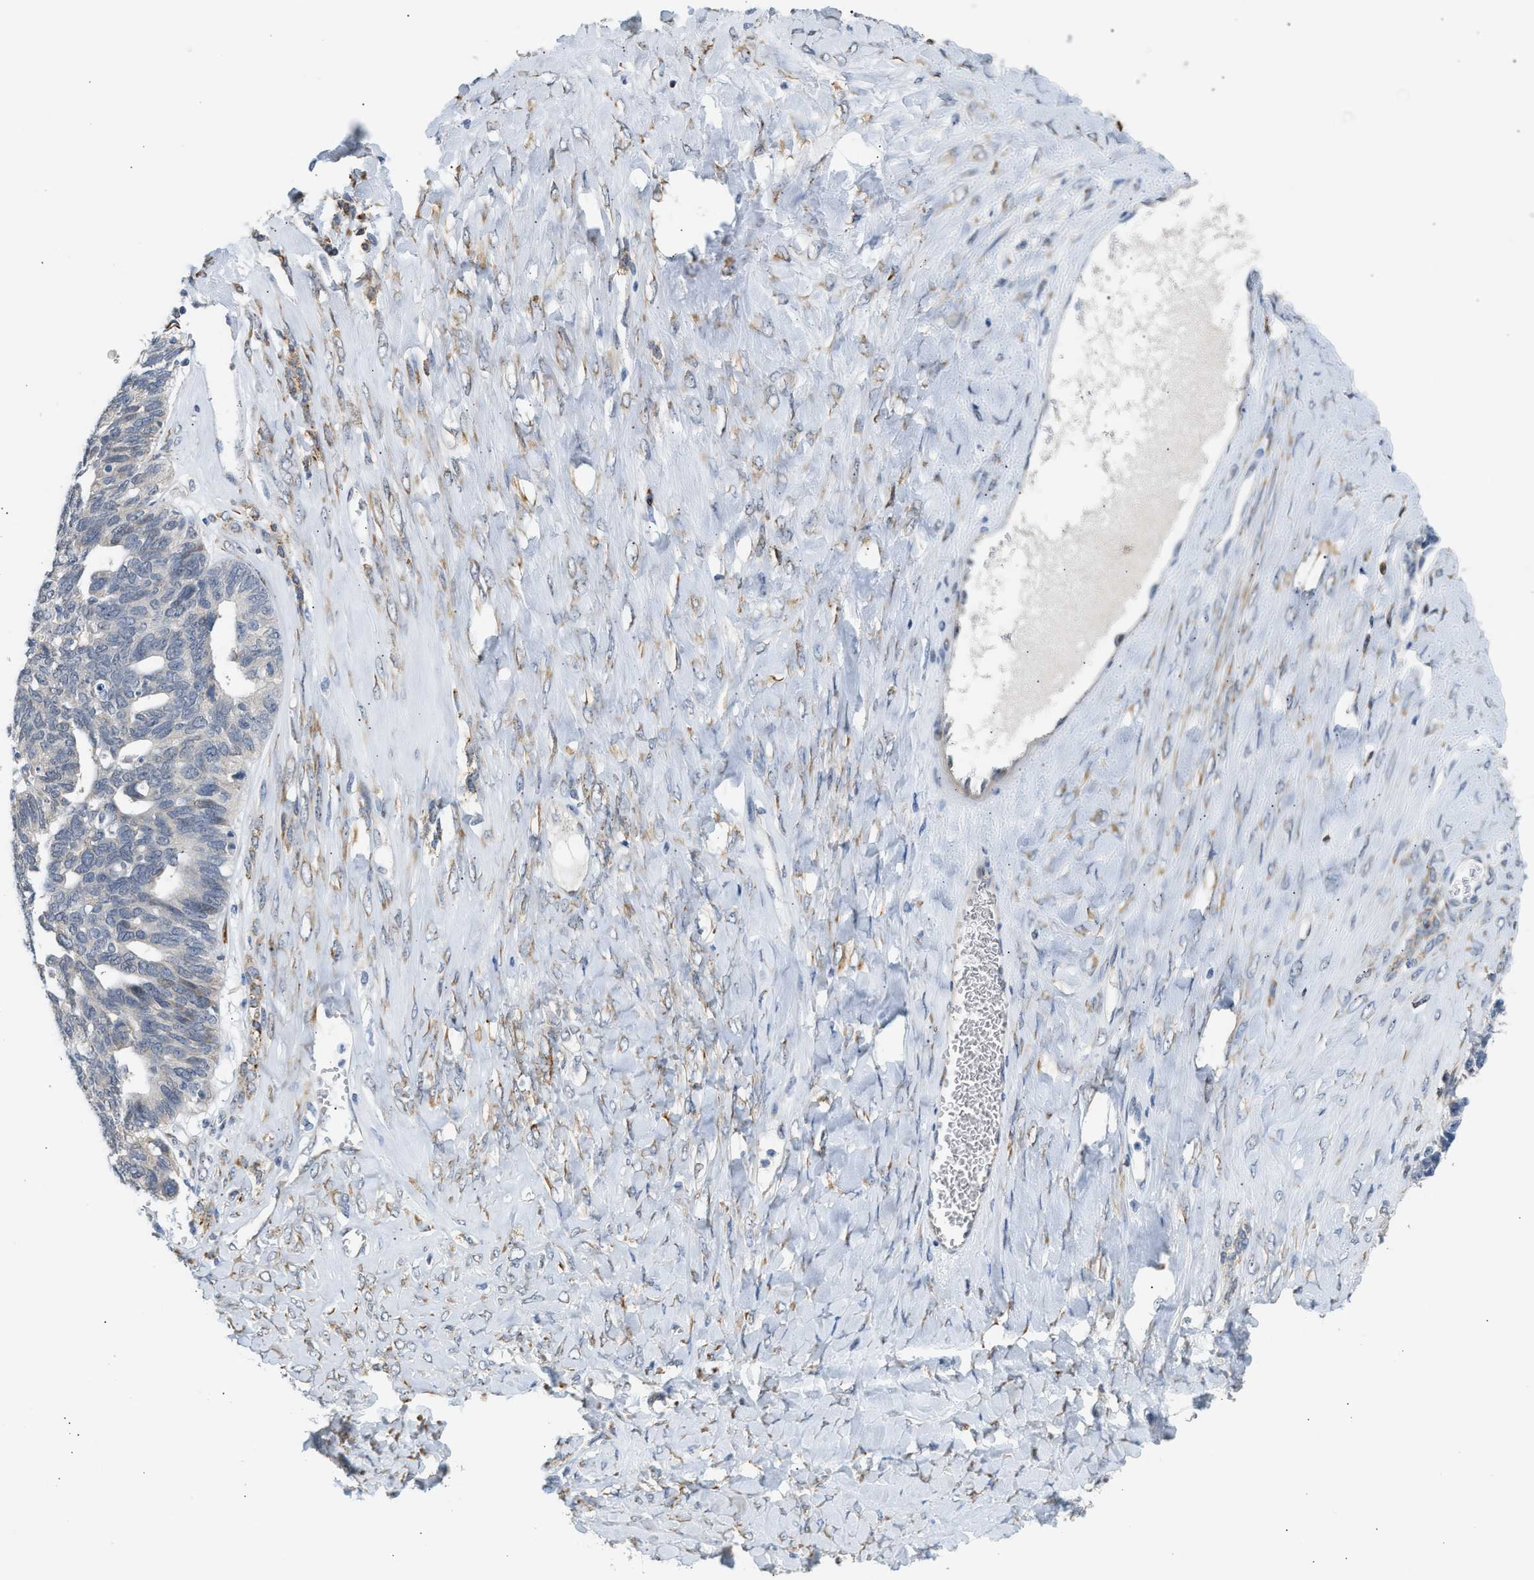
{"staining": {"intensity": "negative", "quantity": "none", "location": "none"}, "tissue": "ovarian cancer", "cell_type": "Tumor cells", "image_type": "cancer", "snomed": [{"axis": "morphology", "description": "Cystadenocarcinoma, serous, NOS"}, {"axis": "topography", "description": "Ovary"}], "caption": "Immunohistochemistry (IHC) image of human ovarian cancer stained for a protein (brown), which reveals no expression in tumor cells.", "gene": "KCNC2", "patient": {"sex": "female", "age": 79}}